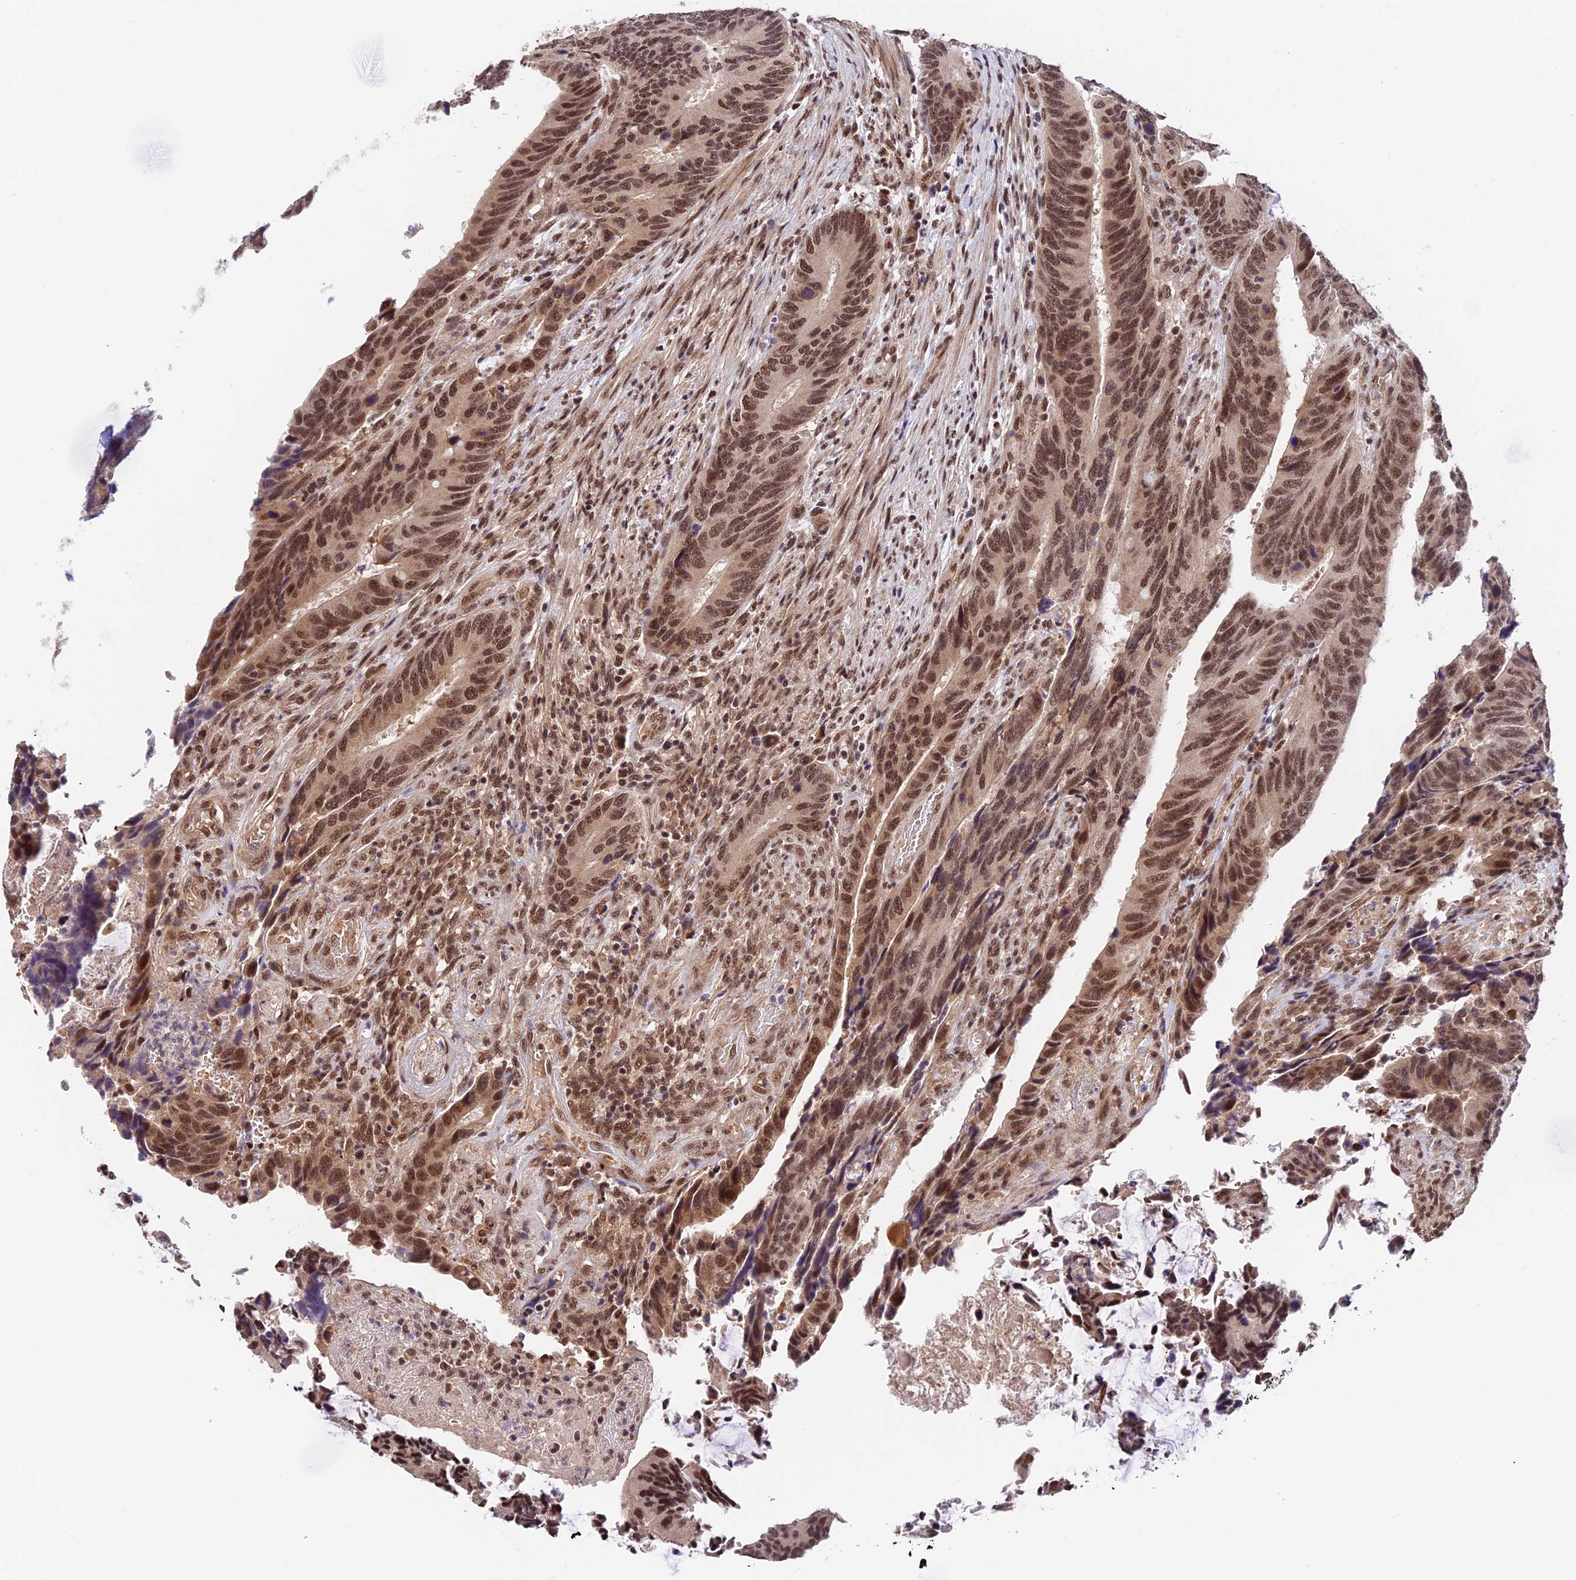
{"staining": {"intensity": "moderate", "quantity": ">75%", "location": "nuclear"}, "tissue": "colorectal cancer", "cell_type": "Tumor cells", "image_type": "cancer", "snomed": [{"axis": "morphology", "description": "Adenocarcinoma, NOS"}, {"axis": "topography", "description": "Colon"}], "caption": "The immunohistochemical stain highlights moderate nuclear positivity in tumor cells of colorectal adenocarcinoma tissue. (DAB IHC with brightfield microscopy, high magnification).", "gene": "RBM42", "patient": {"sex": "male", "age": 87}}